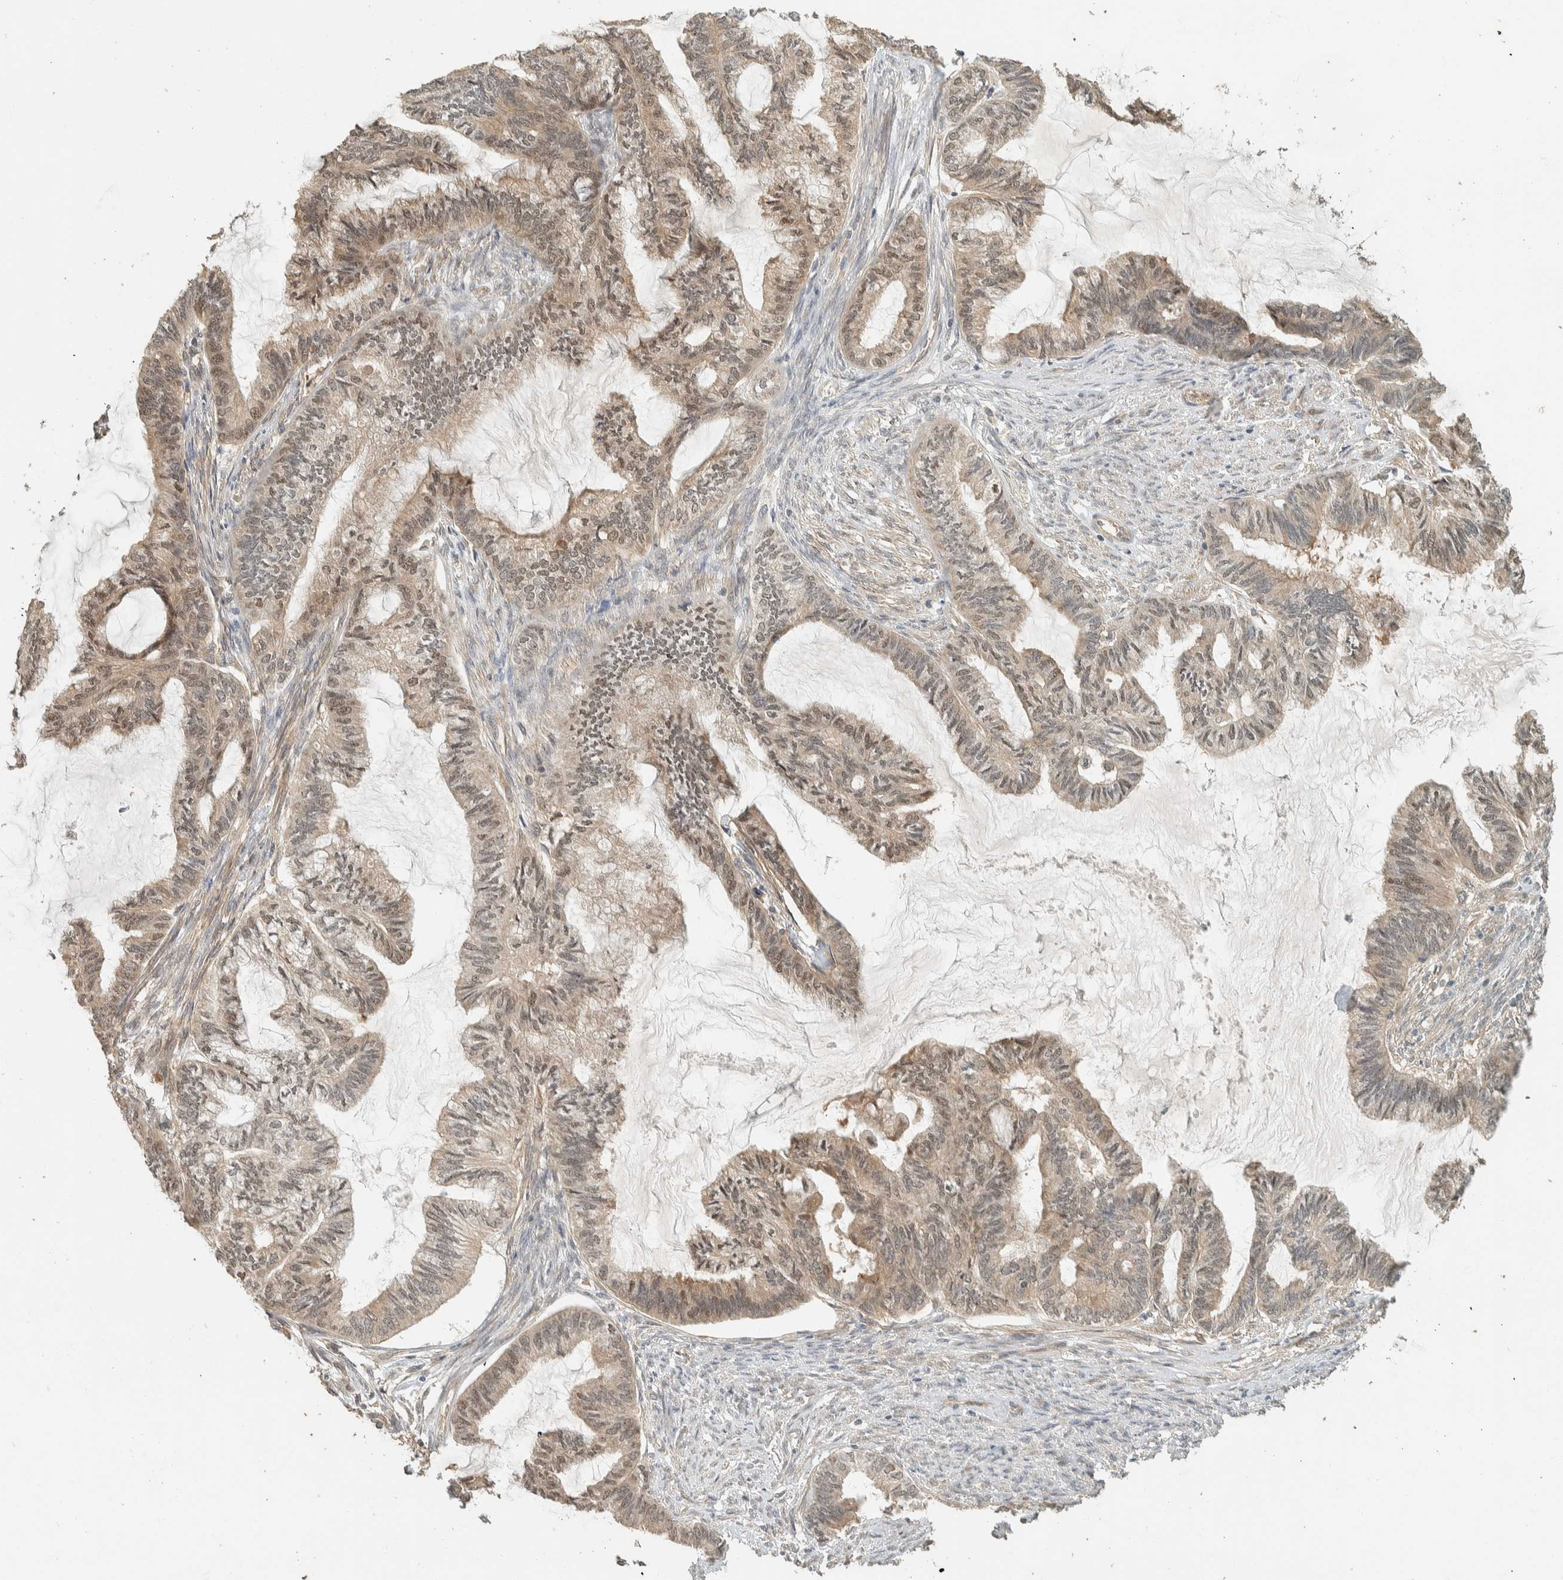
{"staining": {"intensity": "weak", "quantity": ">75%", "location": "cytoplasmic/membranous"}, "tissue": "endometrial cancer", "cell_type": "Tumor cells", "image_type": "cancer", "snomed": [{"axis": "morphology", "description": "Adenocarcinoma, NOS"}, {"axis": "topography", "description": "Endometrium"}], "caption": "Protein expression by immunohistochemistry (IHC) exhibits weak cytoplasmic/membranous staining in about >75% of tumor cells in adenocarcinoma (endometrial).", "gene": "ADSS2", "patient": {"sex": "female", "age": 86}}